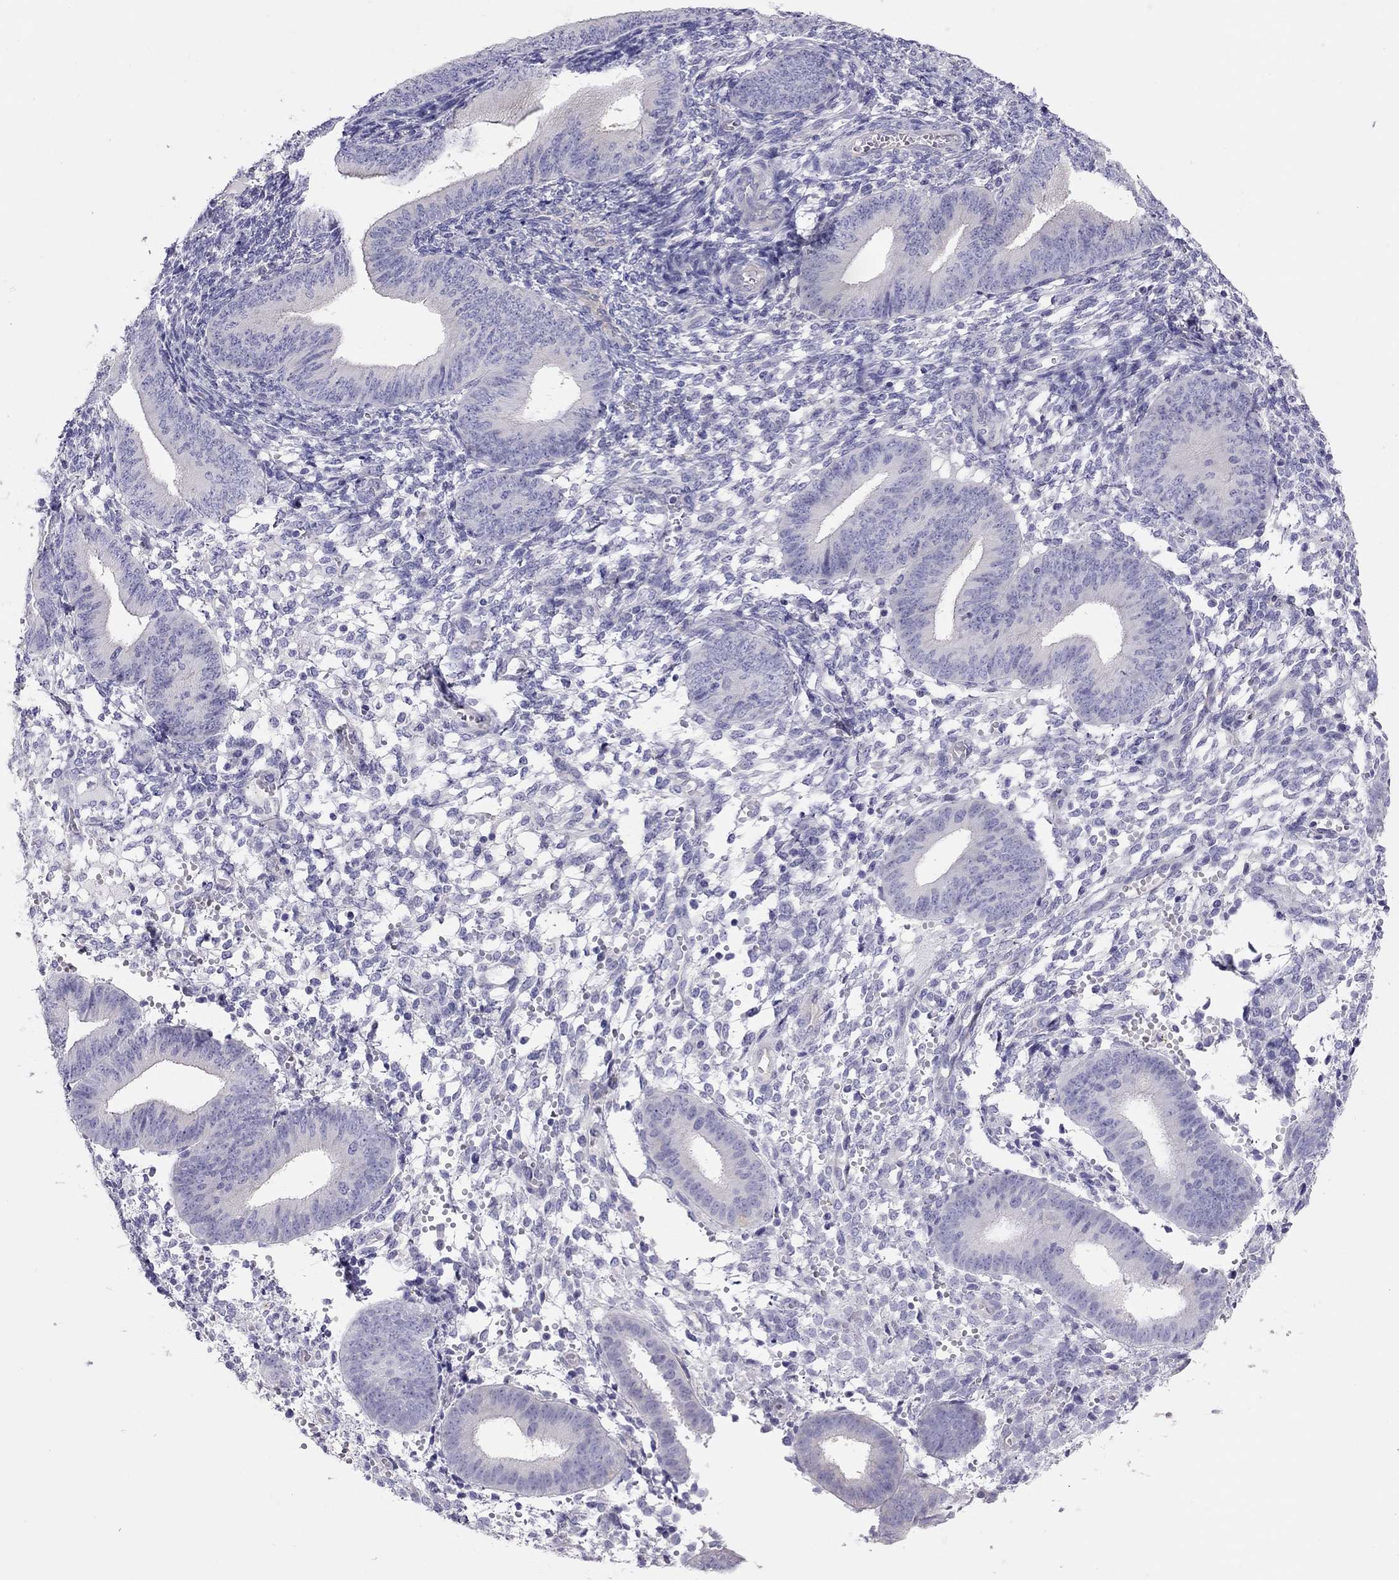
{"staining": {"intensity": "negative", "quantity": "none", "location": "none"}, "tissue": "endometrium", "cell_type": "Cells in endometrial stroma", "image_type": "normal", "snomed": [{"axis": "morphology", "description": "Normal tissue, NOS"}, {"axis": "topography", "description": "Endometrium"}], "caption": "The photomicrograph reveals no staining of cells in endometrial stroma in normal endometrium.", "gene": "ALOX15B", "patient": {"sex": "female", "age": 39}}